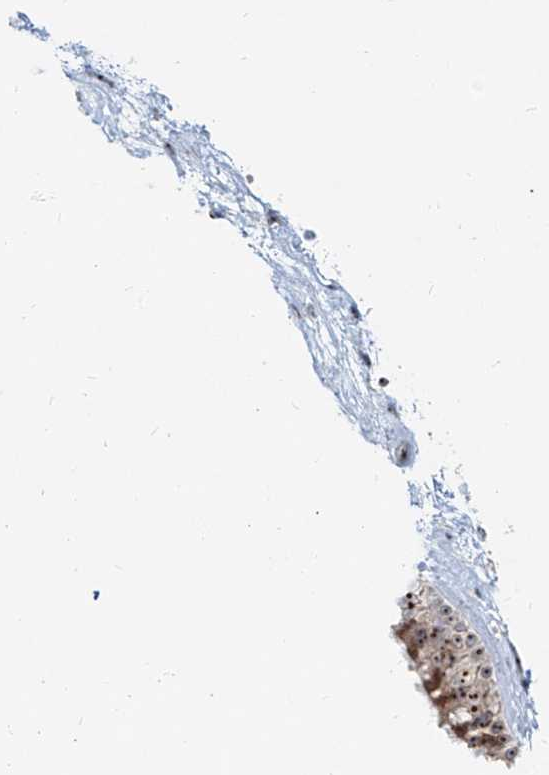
{"staining": {"intensity": "moderate", "quantity": ">75%", "location": "cytoplasmic/membranous,nuclear"}, "tissue": "nasopharynx", "cell_type": "Respiratory epithelial cells", "image_type": "normal", "snomed": [{"axis": "morphology", "description": "Normal tissue, NOS"}, {"axis": "topography", "description": "Nasopharynx"}], "caption": "Moderate cytoplasmic/membranous,nuclear expression is identified in approximately >75% of respiratory epithelial cells in unremarkable nasopharynx.", "gene": "BYSL", "patient": {"sex": "male", "age": 64}}